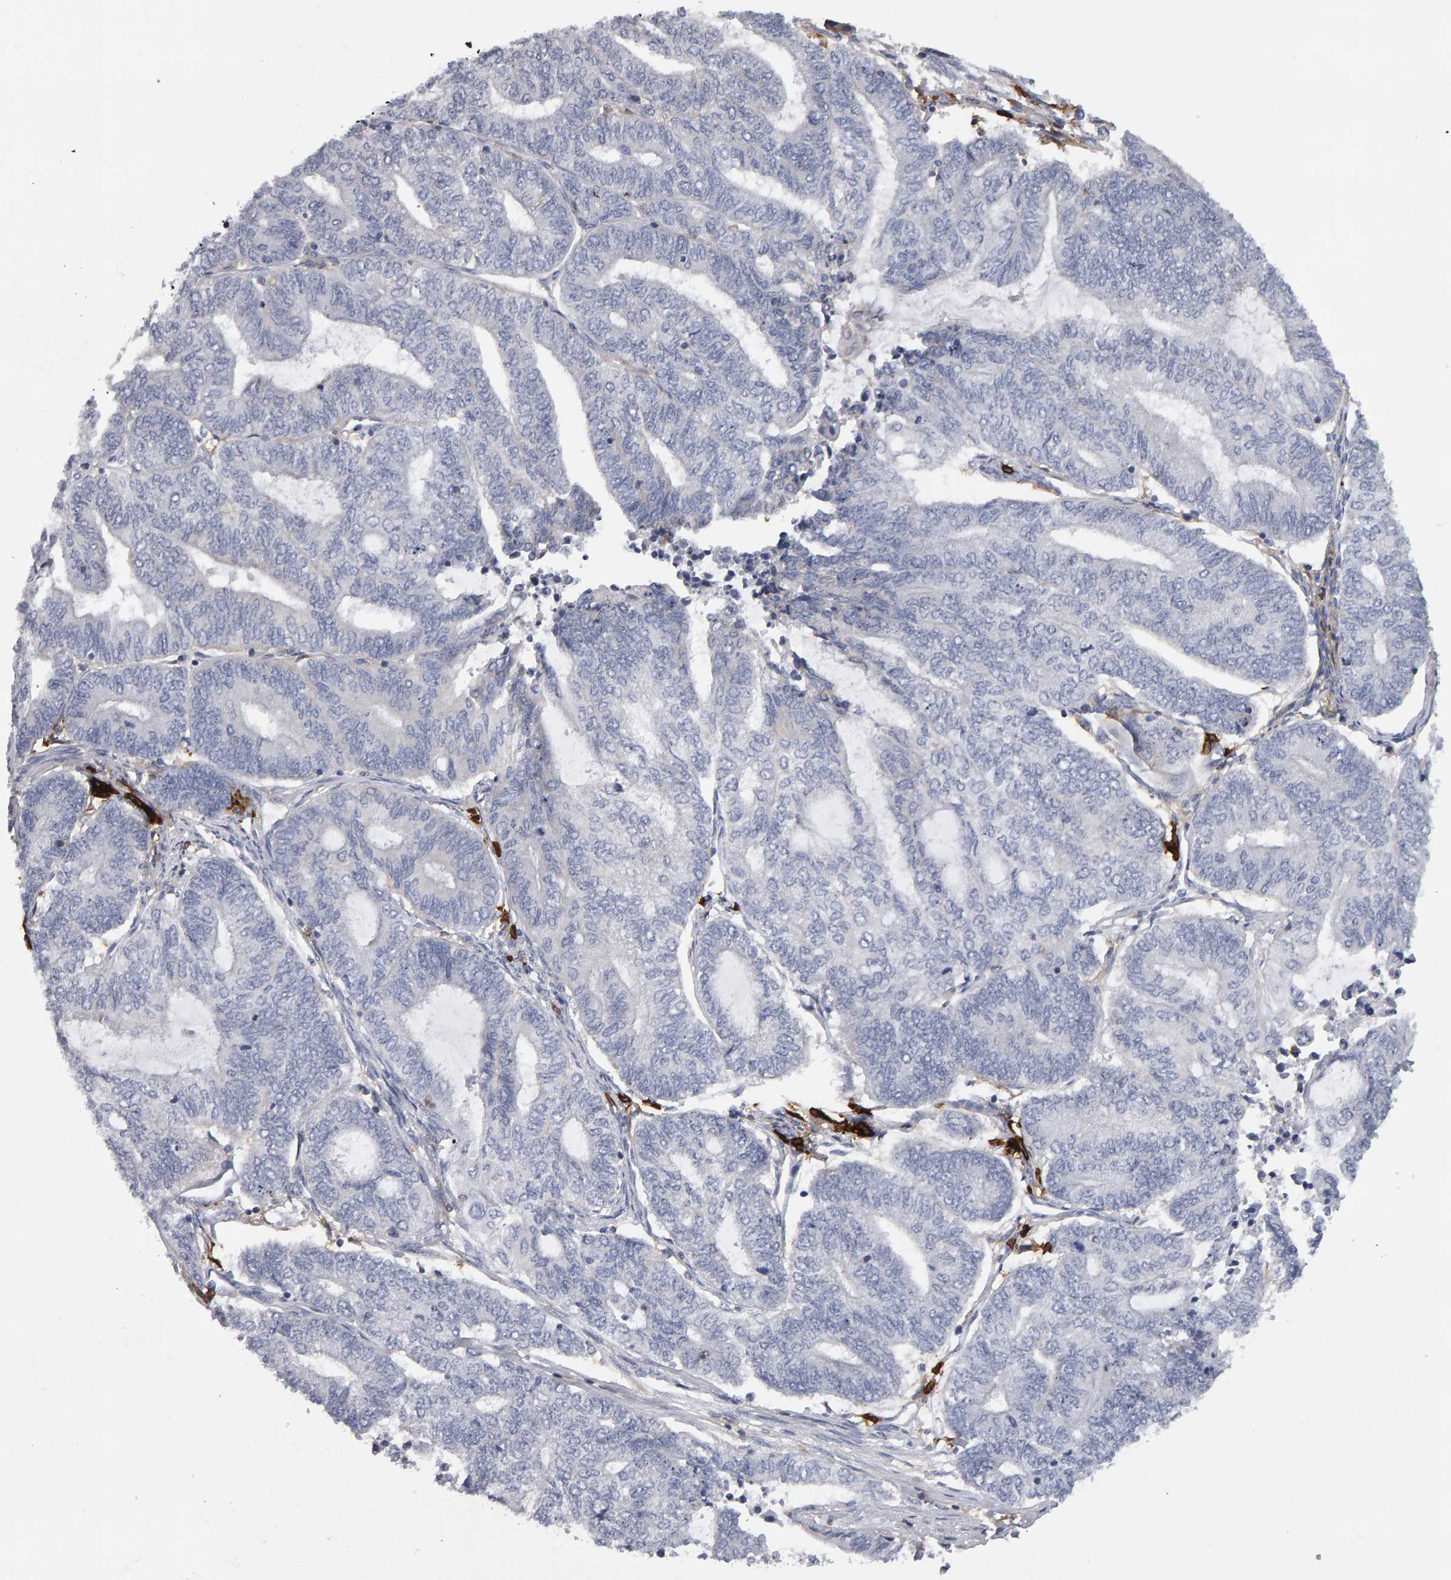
{"staining": {"intensity": "negative", "quantity": "none", "location": "none"}, "tissue": "endometrial cancer", "cell_type": "Tumor cells", "image_type": "cancer", "snomed": [{"axis": "morphology", "description": "Adenocarcinoma, NOS"}, {"axis": "topography", "description": "Uterus"}, {"axis": "topography", "description": "Endometrium"}], "caption": "Endometrial adenocarcinoma was stained to show a protein in brown. There is no significant staining in tumor cells.", "gene": "CD38", "patient": {"sex": "female", "age": 70}}